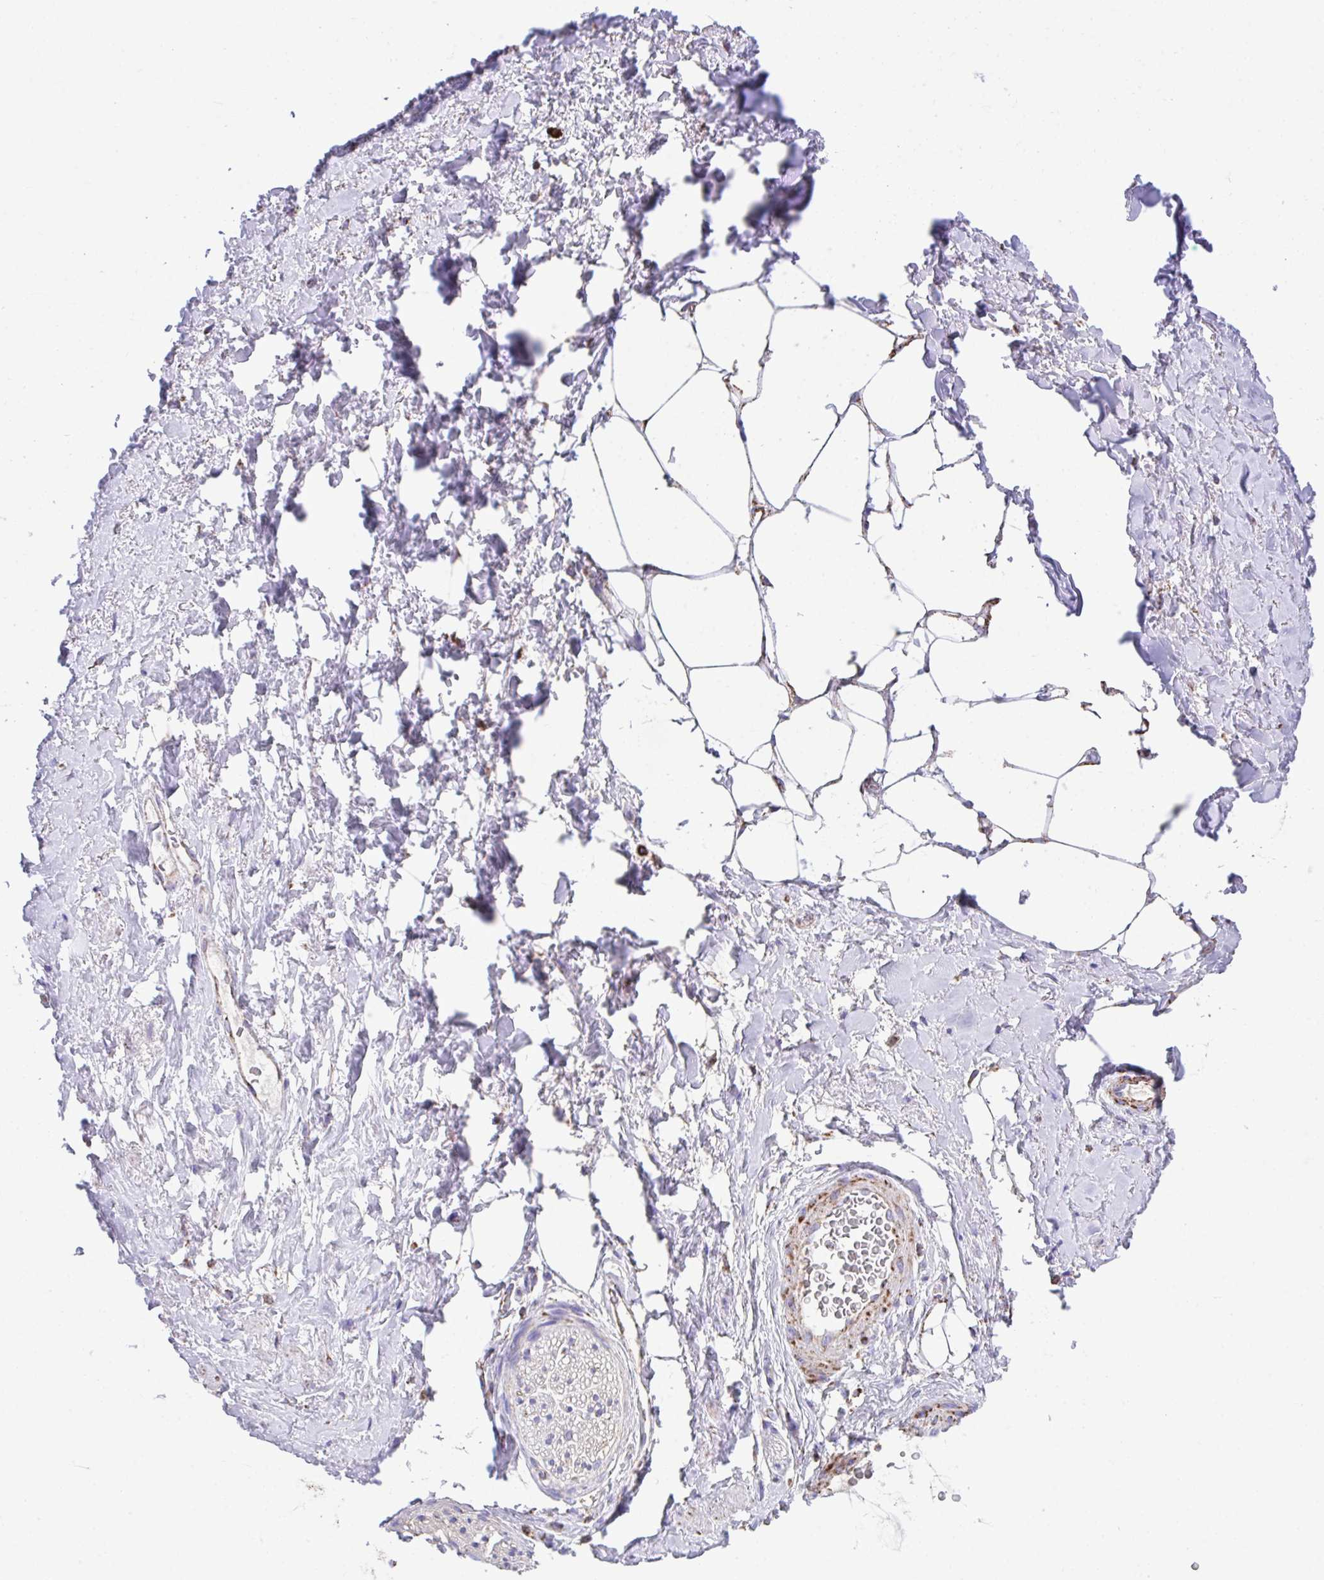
{"staining": {"intensity": "moderate", "quantity": "<25%", "location": "cytoplasmic/membranous"}, "tissue": "adipose tissue", "cell_type": "Adipocytes", "image_type": "normal", "snomed": [{"axis": "morphology", "description": "Normal tissue, NOS"}, {"axis": "topography", "description": "Vagina"}, {"axis": "topography", "description": "Peripheral nerve tissue"}], "caption": "Protein expression analysis of normal human adipose tissue reveals moderate cytoplasmic/membranous positivity in approximately <25% of adipocytes. (Brightfield microscopy of DAB IHC at high magnification).", "gene": "PCMTD2", "patient": {"sex": "female", "age": 71}}